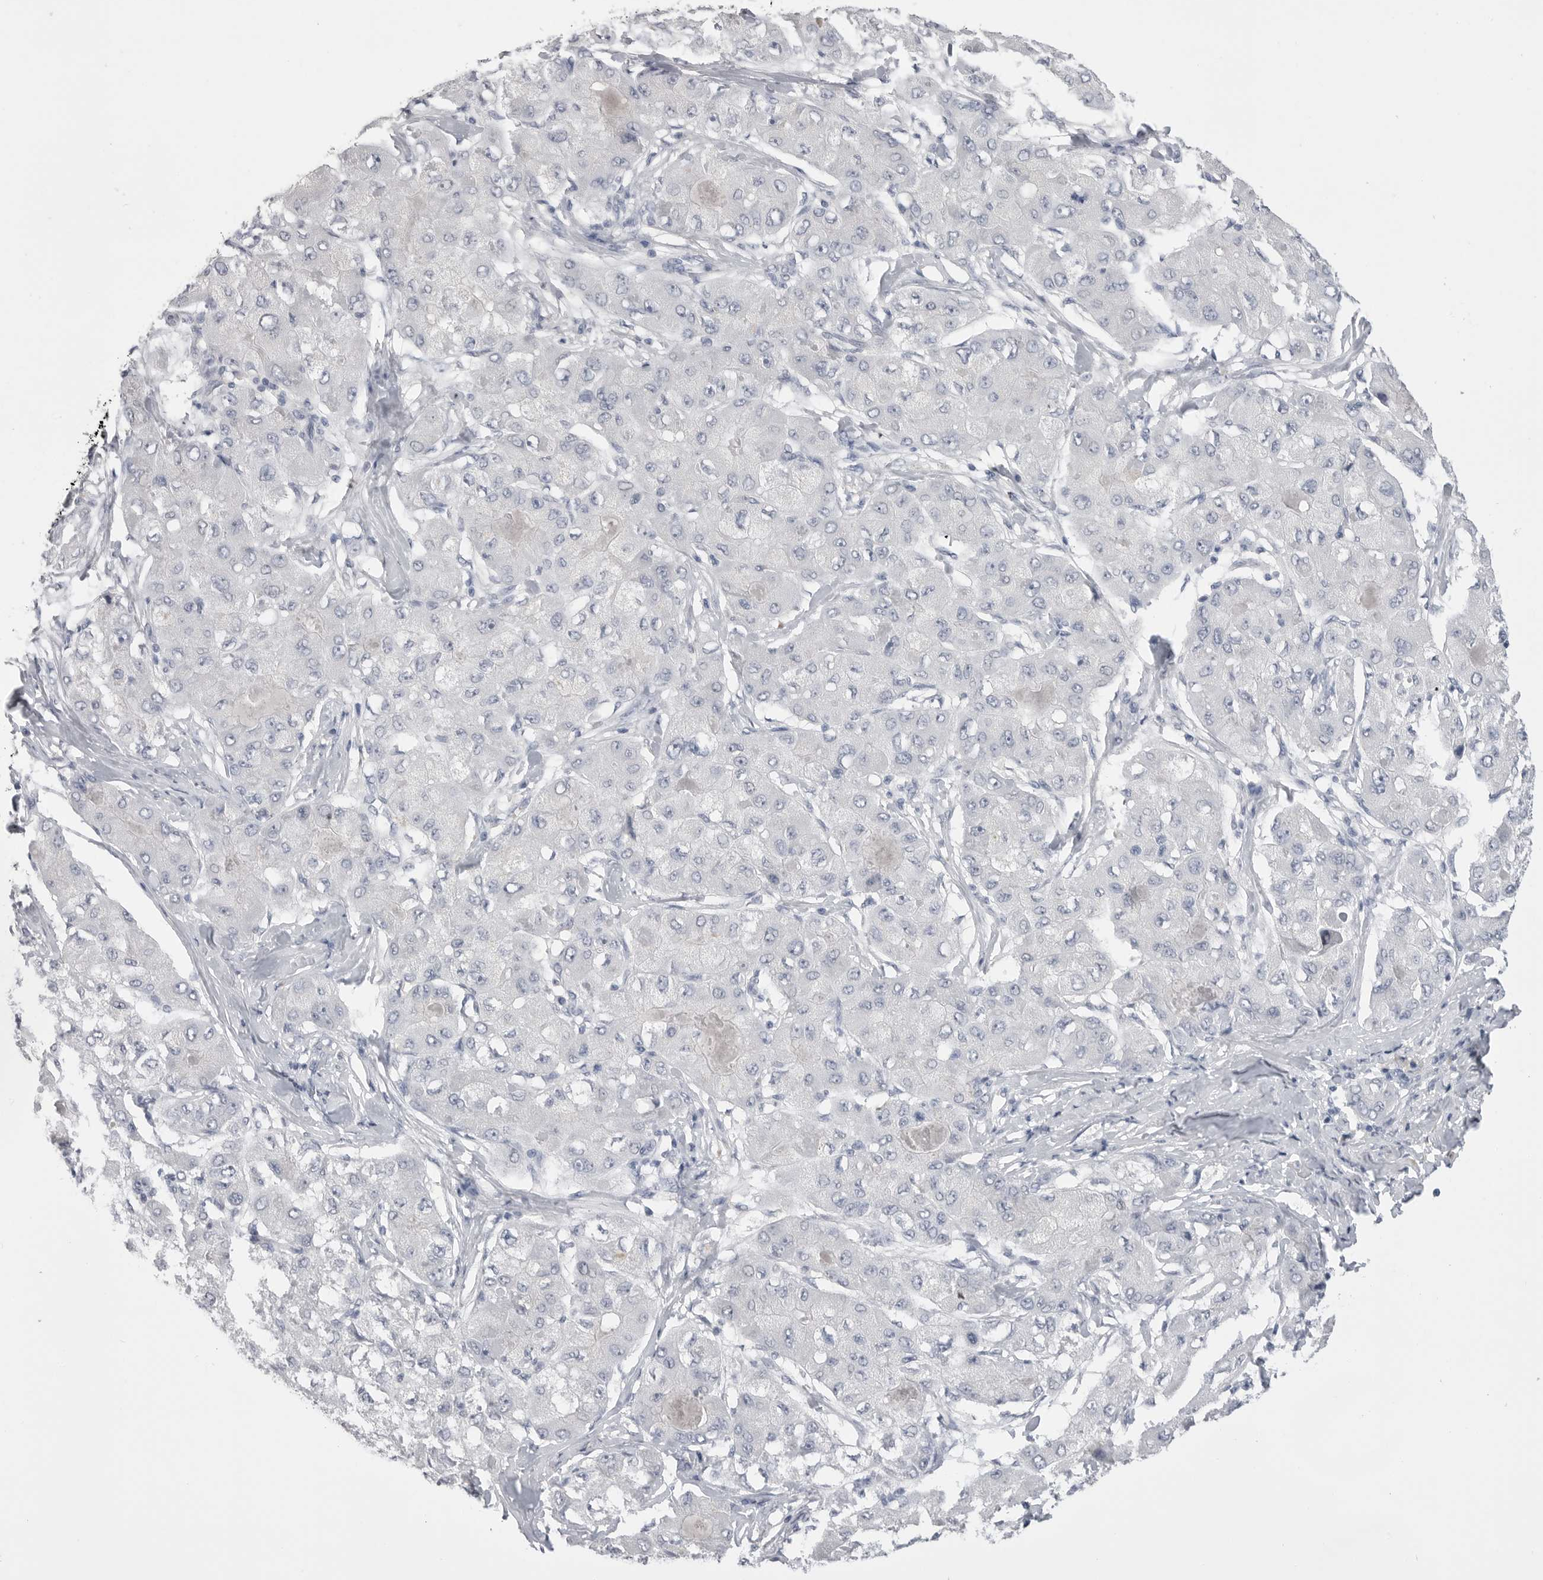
{"staining": {"intensity": "negative", "quantity": "none", "location": "none"}, "tissue": "liver cancer", "cell_type": "Tumor cells", "image_type": "cancer", "snomed": [{"axis": "morphology", "description": "Carcinoma, Hepatocellular, NOS"}, {"axis": "topography", "description": "Liver"}], "caption": "This is an IHC micrograph of liver cancer. There is no expression in tumor cells.", "gene": "CPB1", "patient": {"sex": "male", "age": 80}}